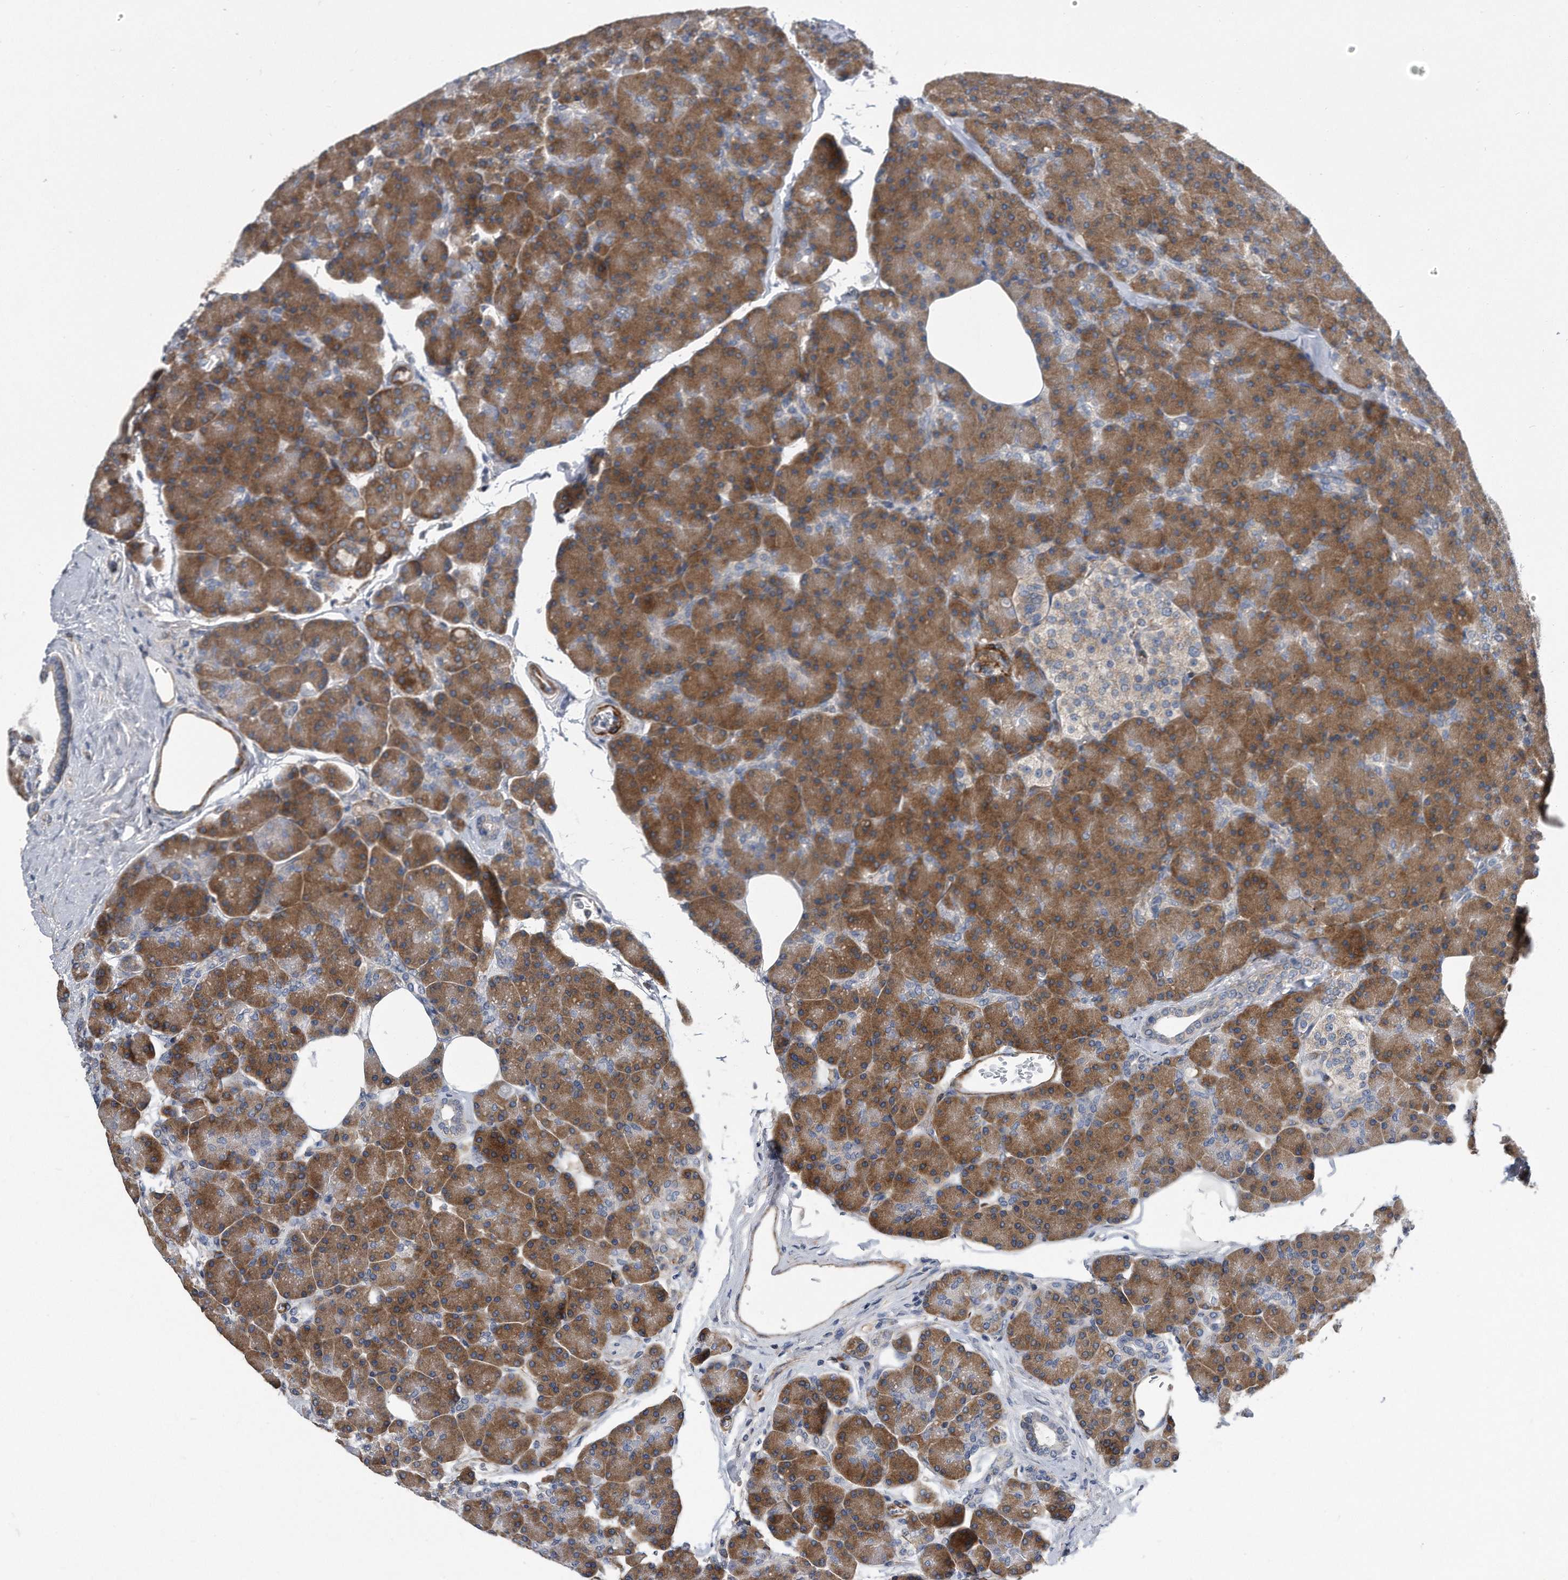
{"staining": {"intensity": "strong", "quantity": ">75%", "location": "cytoplasmic/membranous"}, "tissue": "pancreas", "cell_type": "Exocrine glandular cells", "image_type": "normal", "snomed": [{"axis": "morphology", "description": "Normal tissue, NOS"}, {"axis": "topography", "description": "Pancreas"}], "caption": "Unremarkable pancreas demonstrates strong cytoplasmic/membranous expression in approximately >75% of exocrine glandular cells.", "gene": "EIF2B4", "patient": {"sex": "female", "age": 43}}